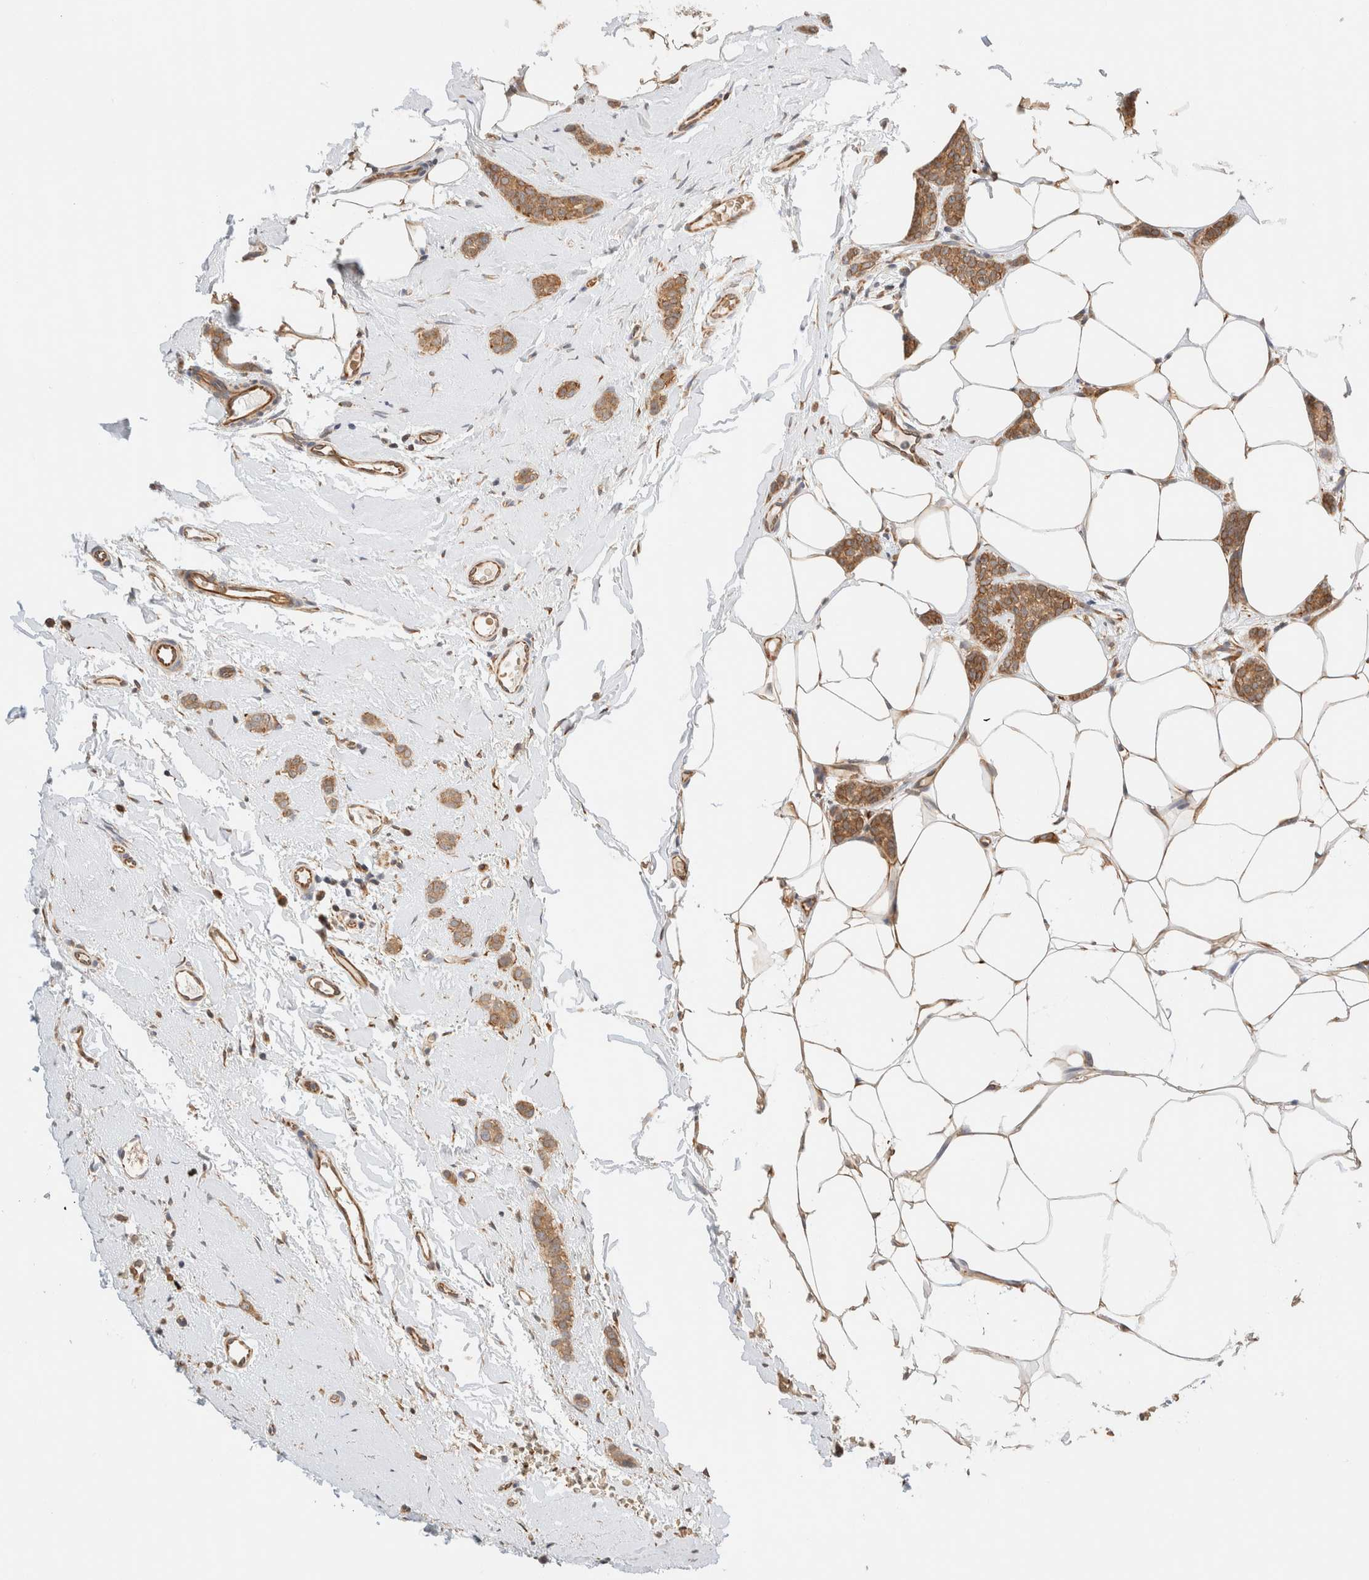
{"staining": {"intensity": "moderate", "quantity": ">75%", "location": "cytoplasmic/membranous"}, "tissue": "breast cancer", "cell_type": "Tumor cells", "image_type": "cancer", "snomed": [{"axis": "morphology", "description": "Lobular carcinoma"}, {"axis": "topography", "description": "Skin"}, {"axis": "topography", "description": "Breast"}], "caption": "A medium amount of moderate cytoplasmic/membranous staining is identified in approximately >75% of tumor cells in lobular carcinoma (breast) tissue. The staining is performed using DAB brown chromogen to label protein expression. The nuclei are counter-stained blue using hematoxylin.", "gene": "SYVN1", "patient": {"sex": "female", "age": 46}}